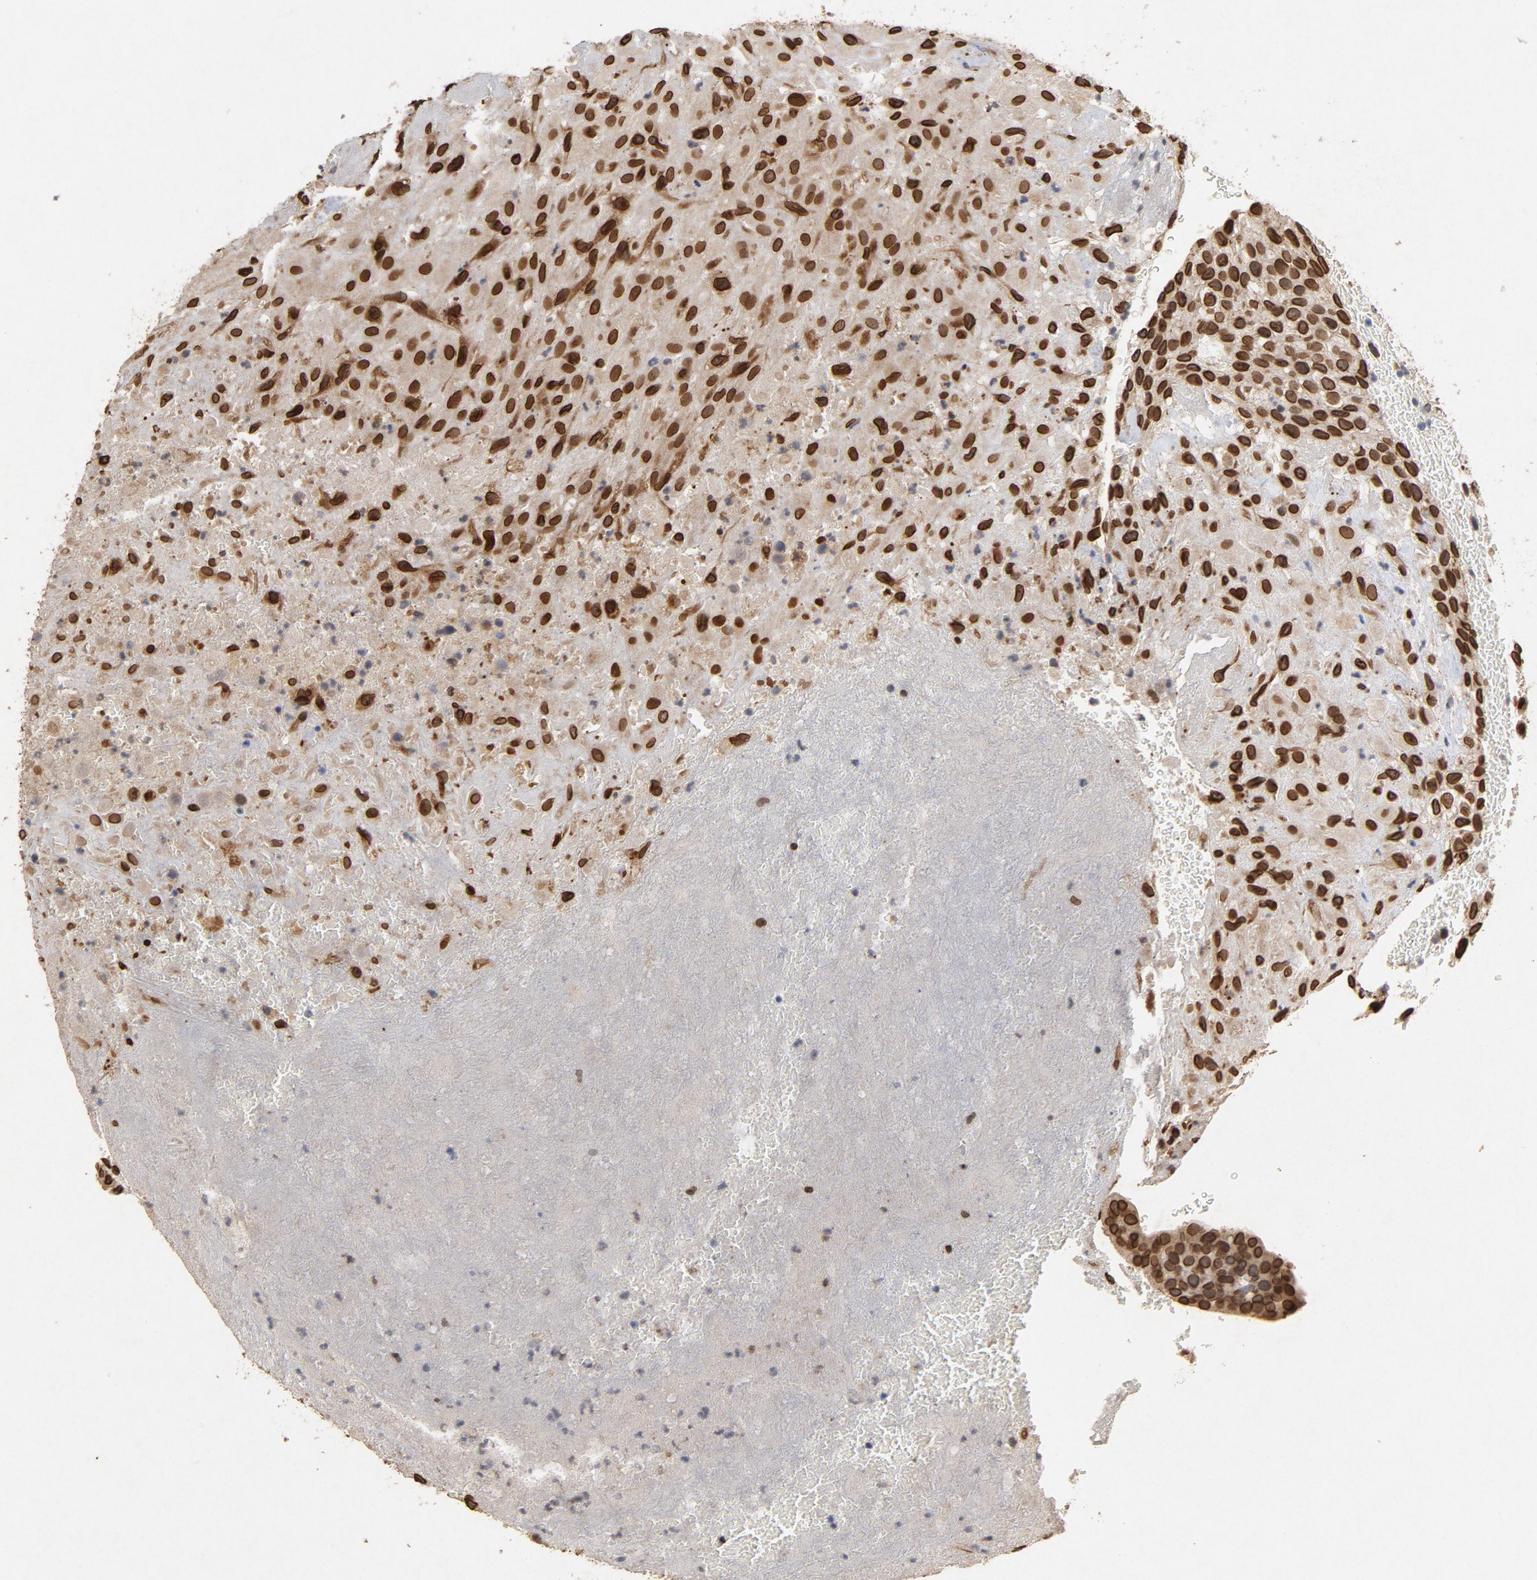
{"staining": {"intensity": "strong", "quantity": ">75%", "location": "cytoplasmic/membranous,nuclear"}, "tissue": "placenta", "cell_type": "Decidual cells", "image_type": "normal", "snomed": [{"axis": "morphology", "description": "Normal tissue, NOS"}, {"axis": "topography", "description": "Placenta"}], "caption": "Approximately >75% of decidual cells in unremarkable human placenta demonstrate strong cytoplasmic/membranous,nuclear protein staining as visualized by brown immunohistochemical staining.", "gene": "LMNA", "patient": {"sex": "female", "age": 19}}